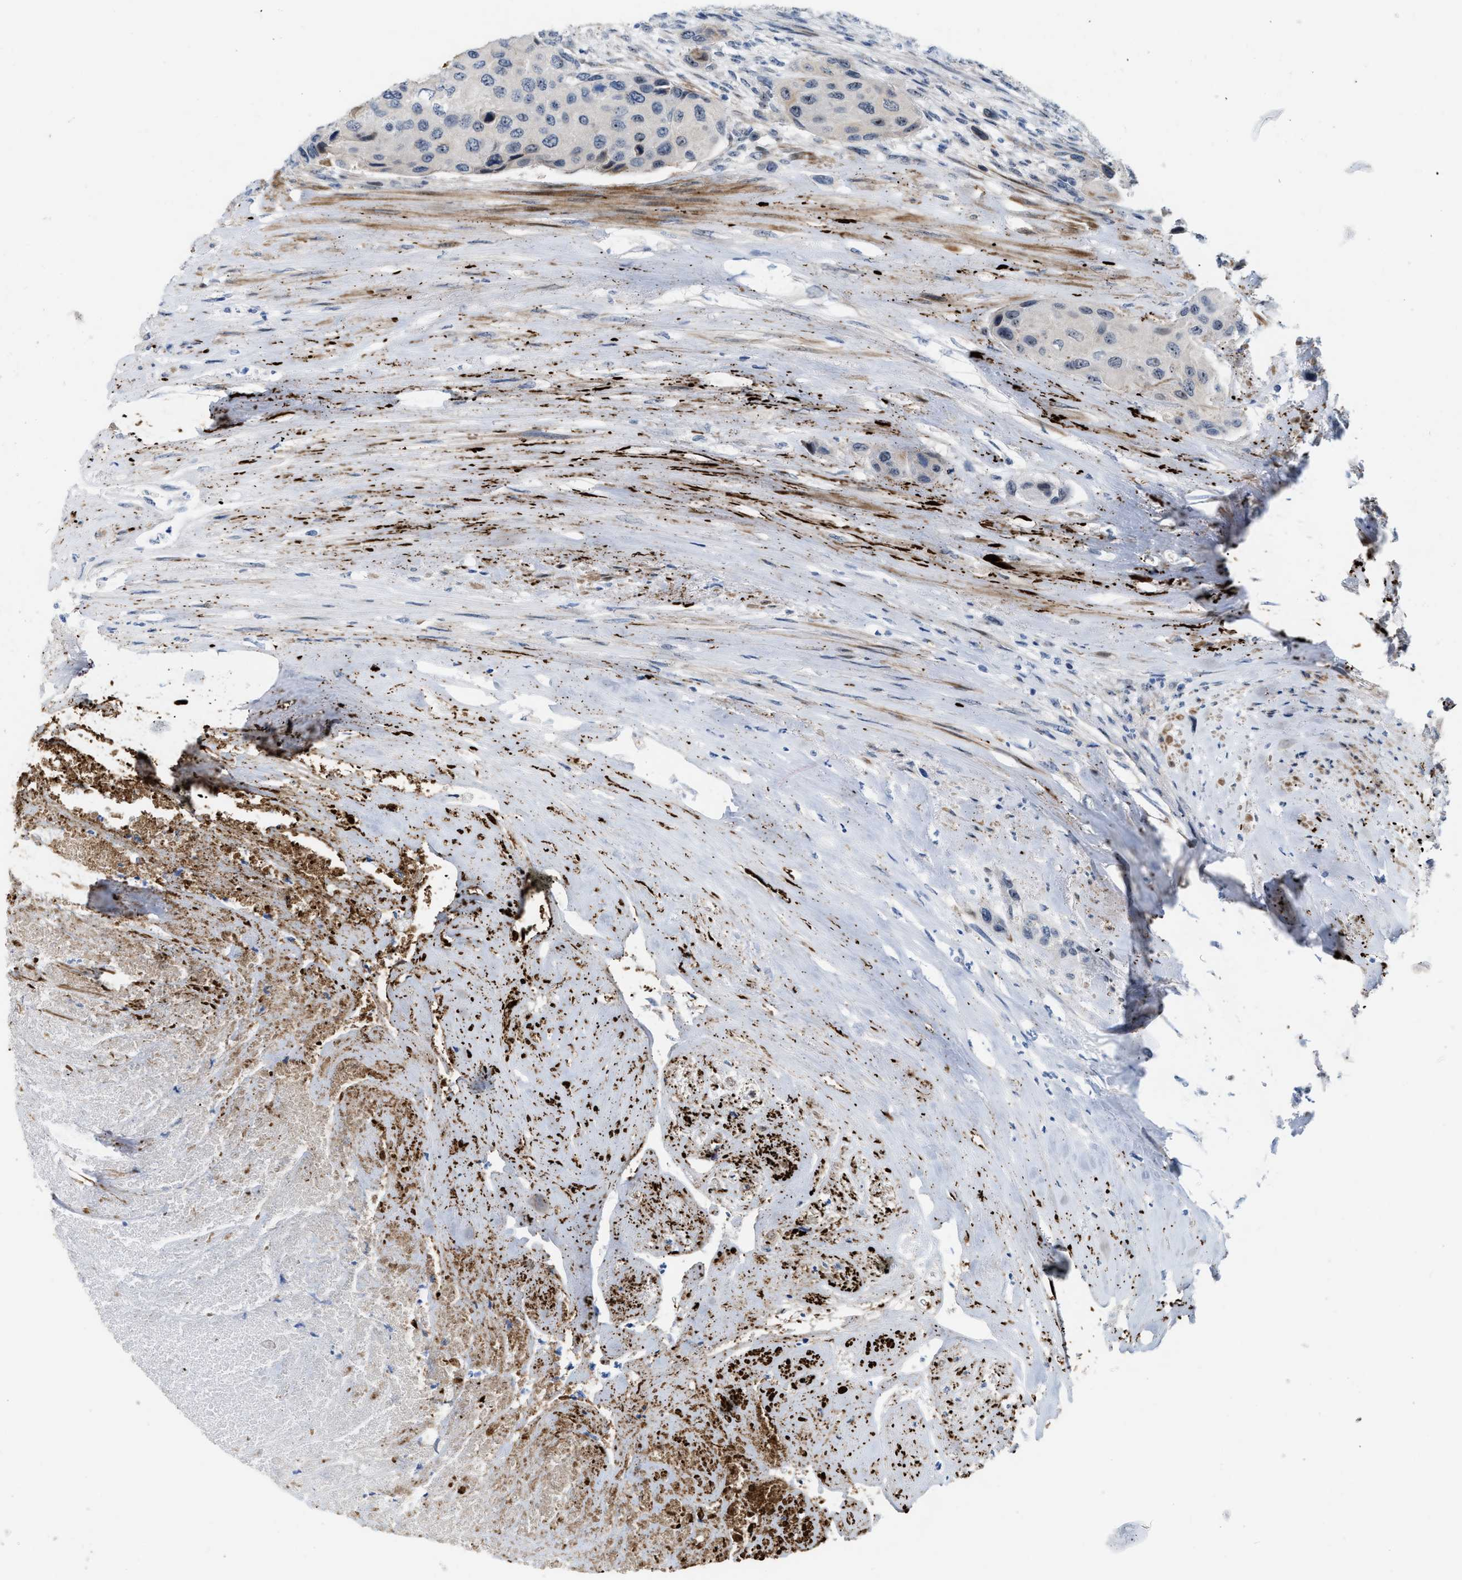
{"staining": {"intensity": "weak", "quantity": "<25%", "location": "nuclear"}, "tissue": "urothelial cancer", "cell_type": "Tumor cells", "image_type": "cancer", "snomed": [{"axis": "morphology", "description": "Urothelial carcinoma, High grade"}, {"axis": "topography", "description": "Urinary bladder"}], "caption": "This image is of urothelial cancer stained with immunohistochemistry to label a protein in brown with the nuclei are counter-stained blue. There is no positivity in tumor cells.", "gene": "POLR1F", "patient": {"sex": "female", "age": 56}}